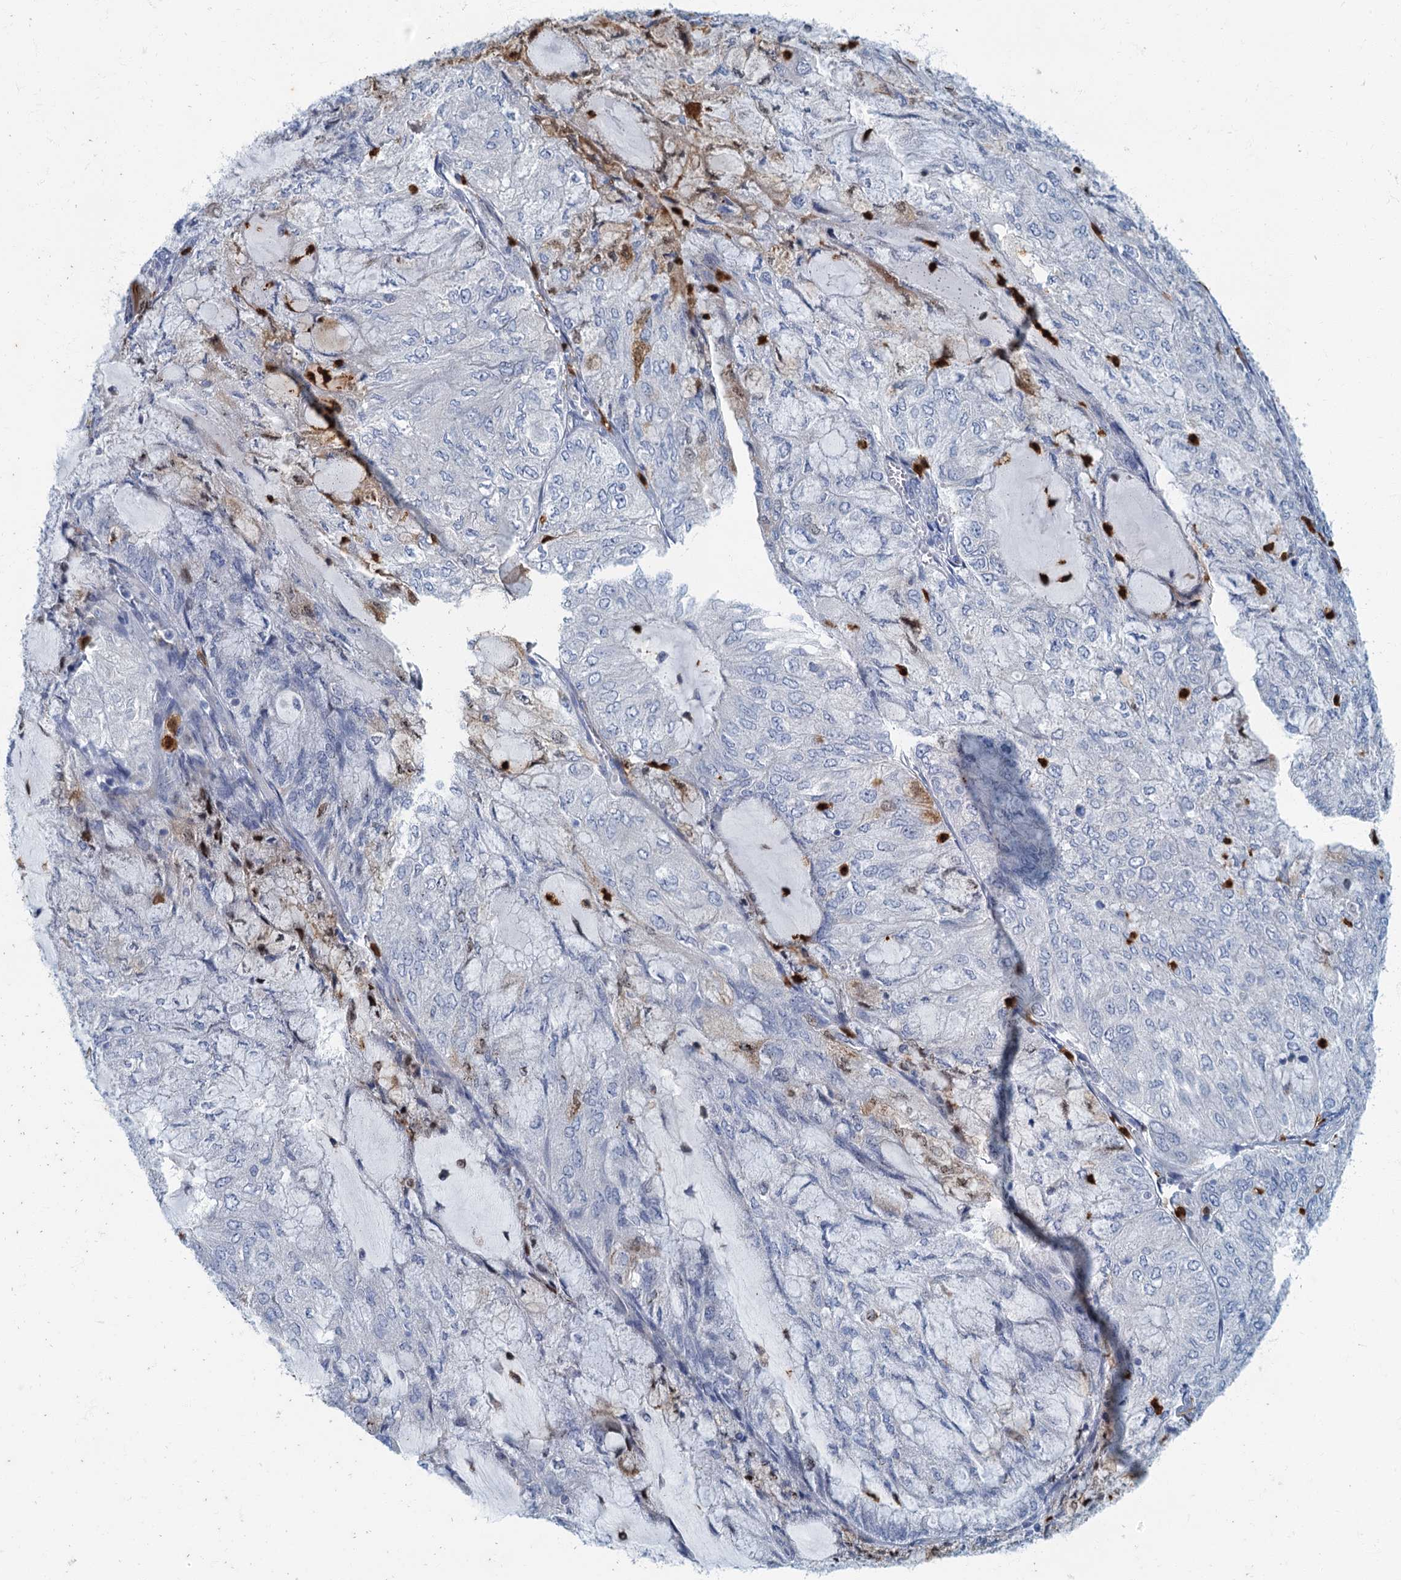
{"staining": {"intensity": "negative", "quantity": "none", "location": "none"}, "tissue": "endometrial cancer", "cell_type": "Tumor cells", "image_type": "cancer", "snomed": [{"axis": "morphology", "description": "Adenocarcinoma, NOS"}, {"axis": "topography", "description": "Endometrium"}], "caption": "There is no significant expression in tumor cells of adenocarcinoma (endometrial). (Immunohistochemistry (ihc), brightfield microscopy, high magnification).", "gene": "ANKDD1A", "patient": {"sex": "female", "age": 81}}